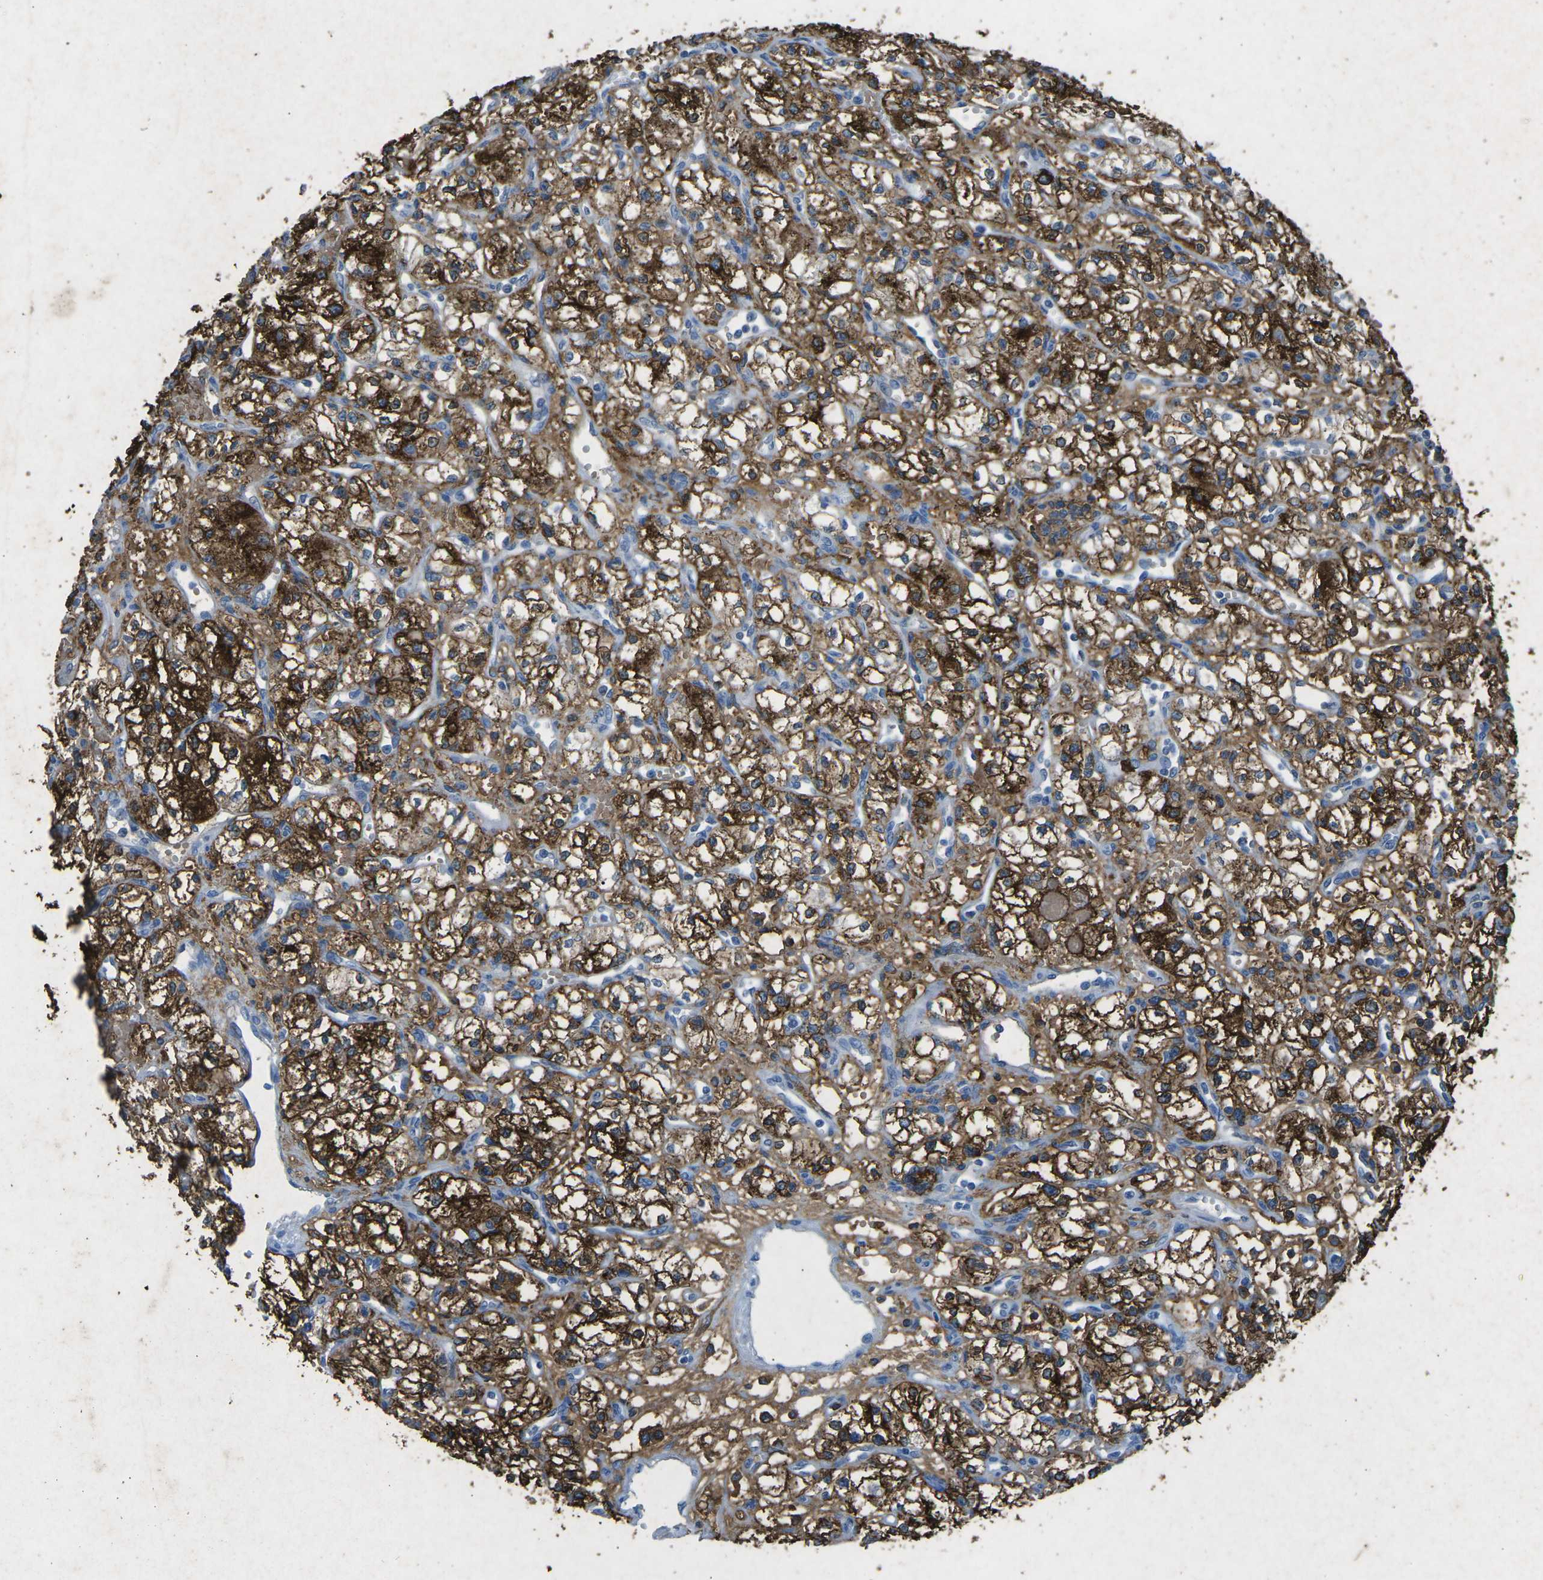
{"staining": {"intensity": "strong", "quantity": ">75%", "location": "cytoplasmic/membranous"}, "tissue": "renal cancer", "cell_type": "Tumor cells", "image_type": "cancer", "snomed": [{"axis": "morphology", "description": "Normal tissue, NOS"}, {"axis": "morphology", "description": "Adenocarcinoma, NOS"}, {"axis": "topography", "description": "Kidney"}], "caption": "Immunohistochemical staining of human renal cancer reveals high levels of strong cytoplasmic/membranous staining in about >75% of tumor cells. (DAB (3,3'-diaminobenzidine) IHC, brown staining for protein, blue staining for nuclei).", "gene": "CTAGE1", "patient": {"sex": "male", "age": 59}}